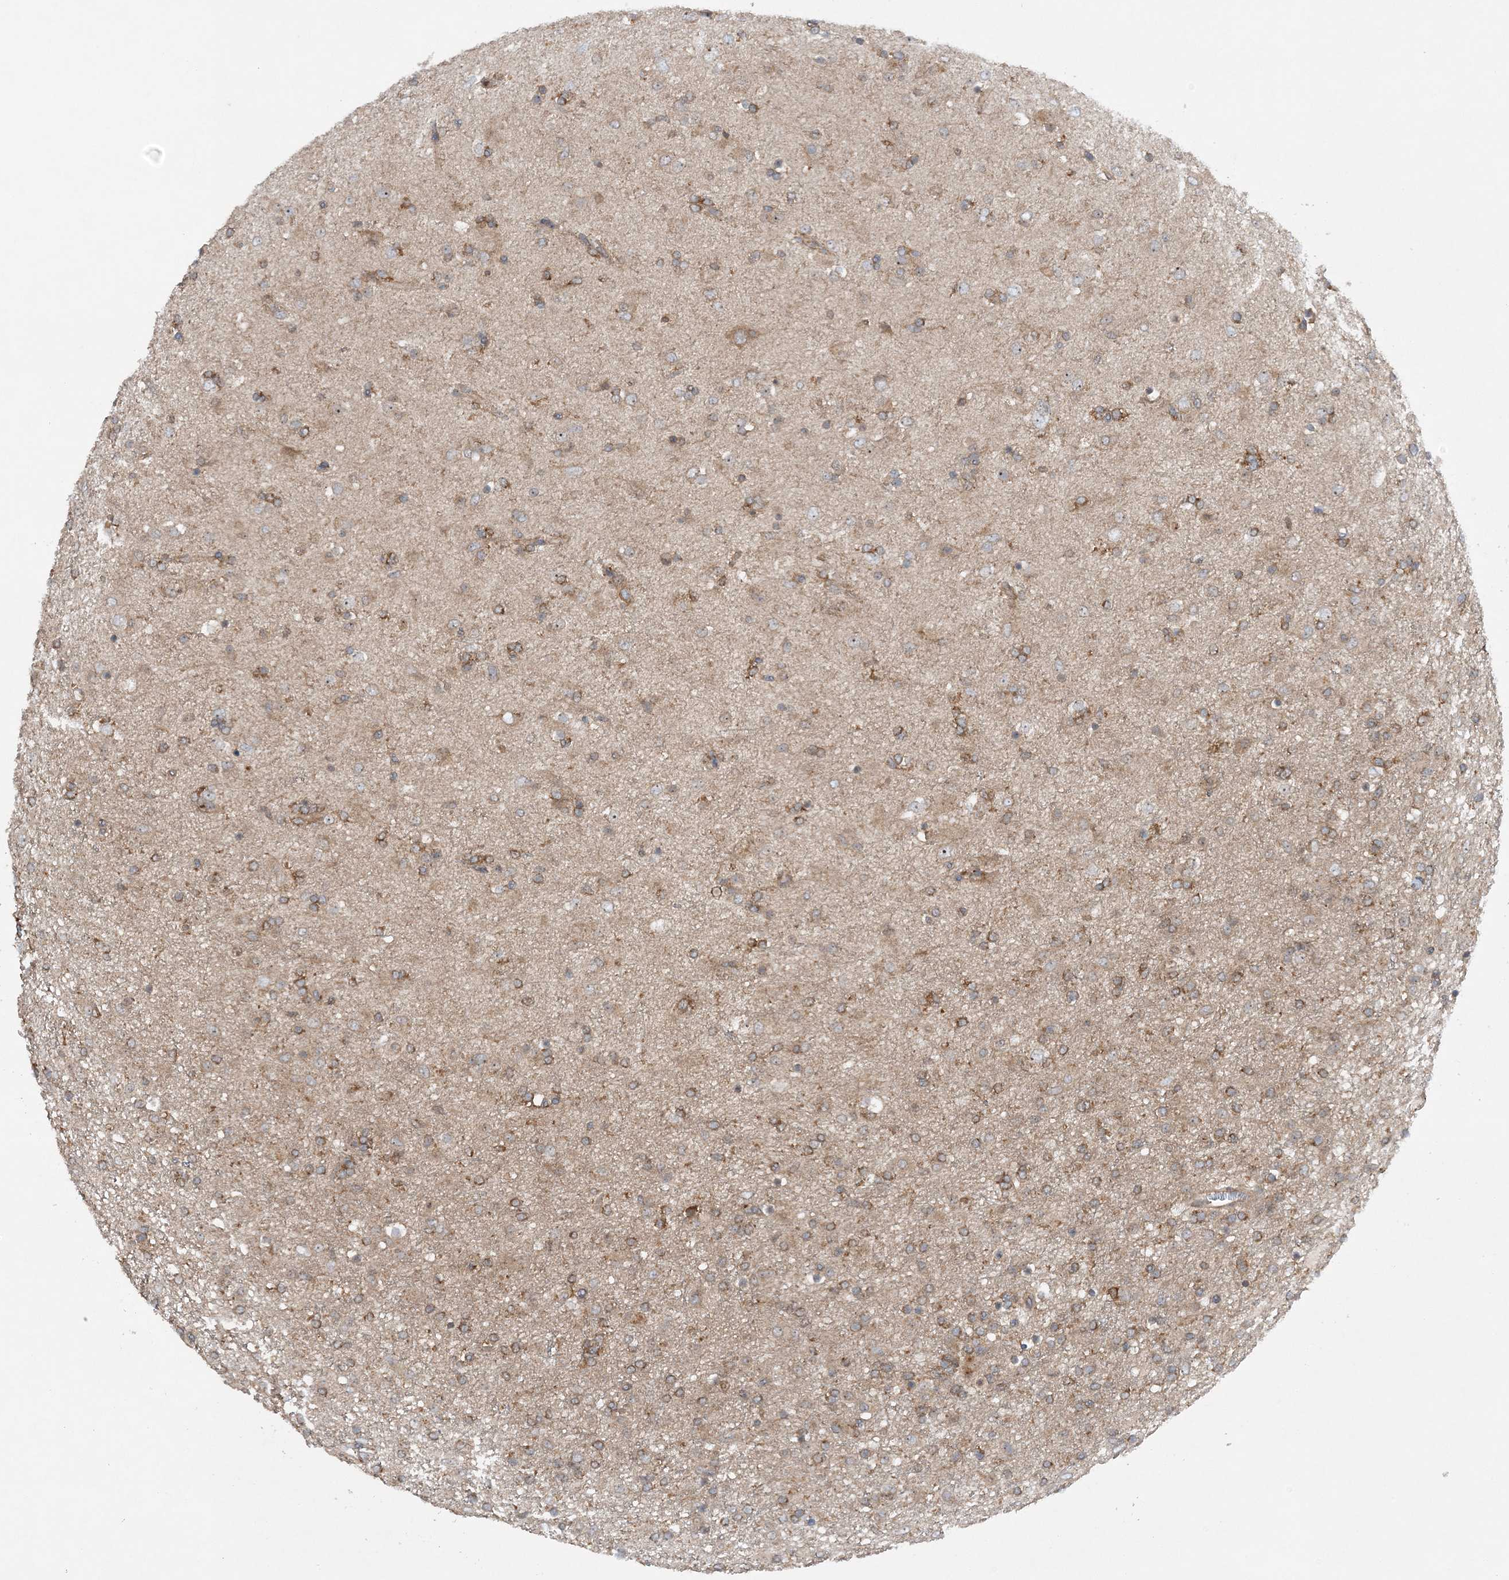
{"staining": {"intensity": "moderate", "quantity": "25%-75%", "location": "cytoplasmic/membranous"}, "tissue": "glioma", "cell_type": "Tumor cells", "image_type": "cancer", "snomed": [{"axis": "morphology", "description": "Glioma, malignant, Low grade"}, {"axis": "topography", "description": "Brain"}], "caption": "This histopathology image demonstrates IHC staining of human glioma, with medium moderate cytoplasmic/membranous staining in about 25%-75% of tumor cells.", "gene": "ACAP2", "patient": {"sex": "male", "age": 65}}